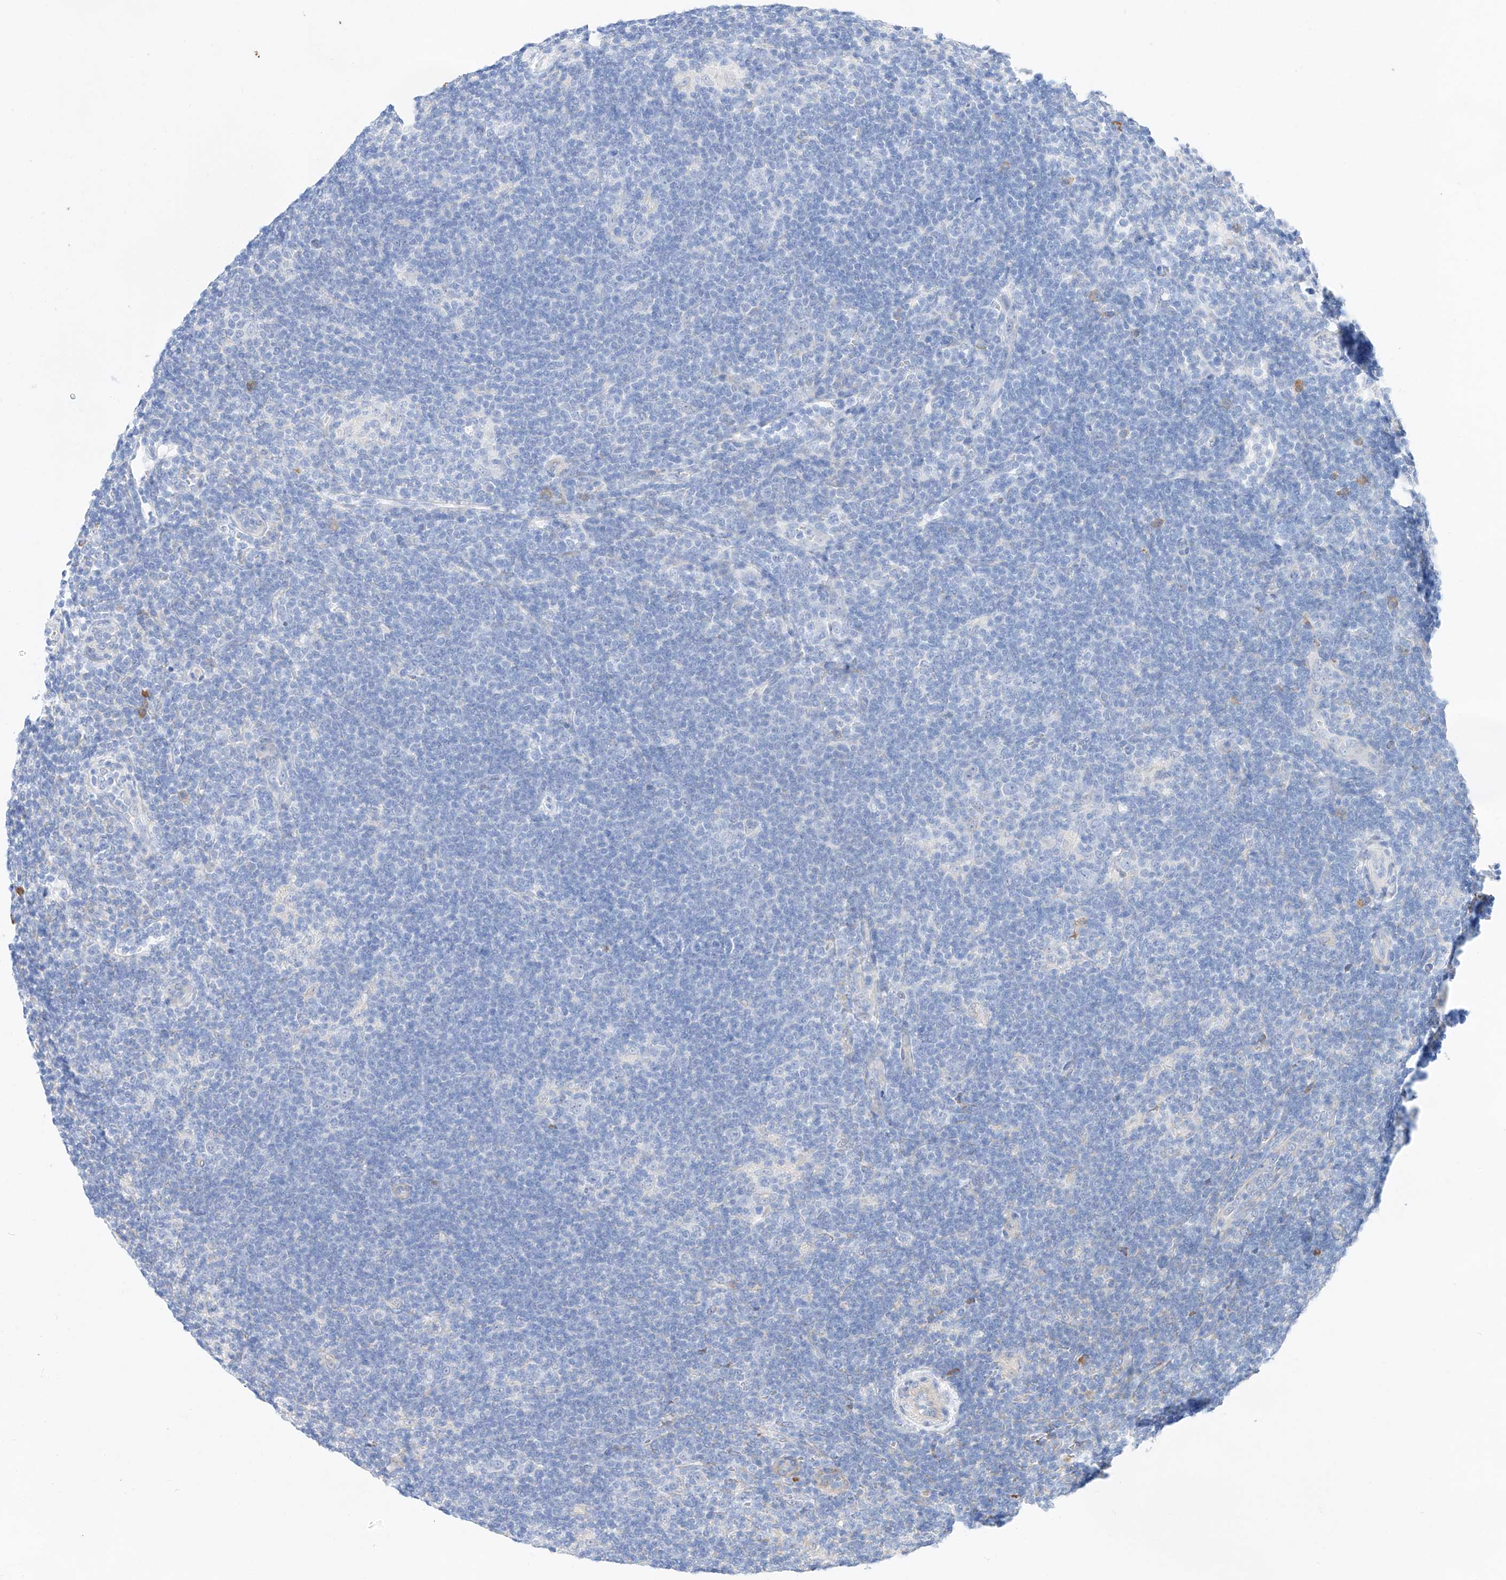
{"staining": {"intensity": "negative", "quantity": "none", "location": "none"}, "tissue": "lymphoma", "cell_type": "Tumor cells", "image_type": "cancer", "snomed": [{"axis": "morphology", "description": "Hodgkin's disease, NOS"}, {"axis": "topography", "description": "Lymph node"}], "caption": "Immunohistochemistry of lymphoma reveals no expression in tumor cells.", "gene": "ATP9B", "patient": {"sex": "female", "age": 57}}